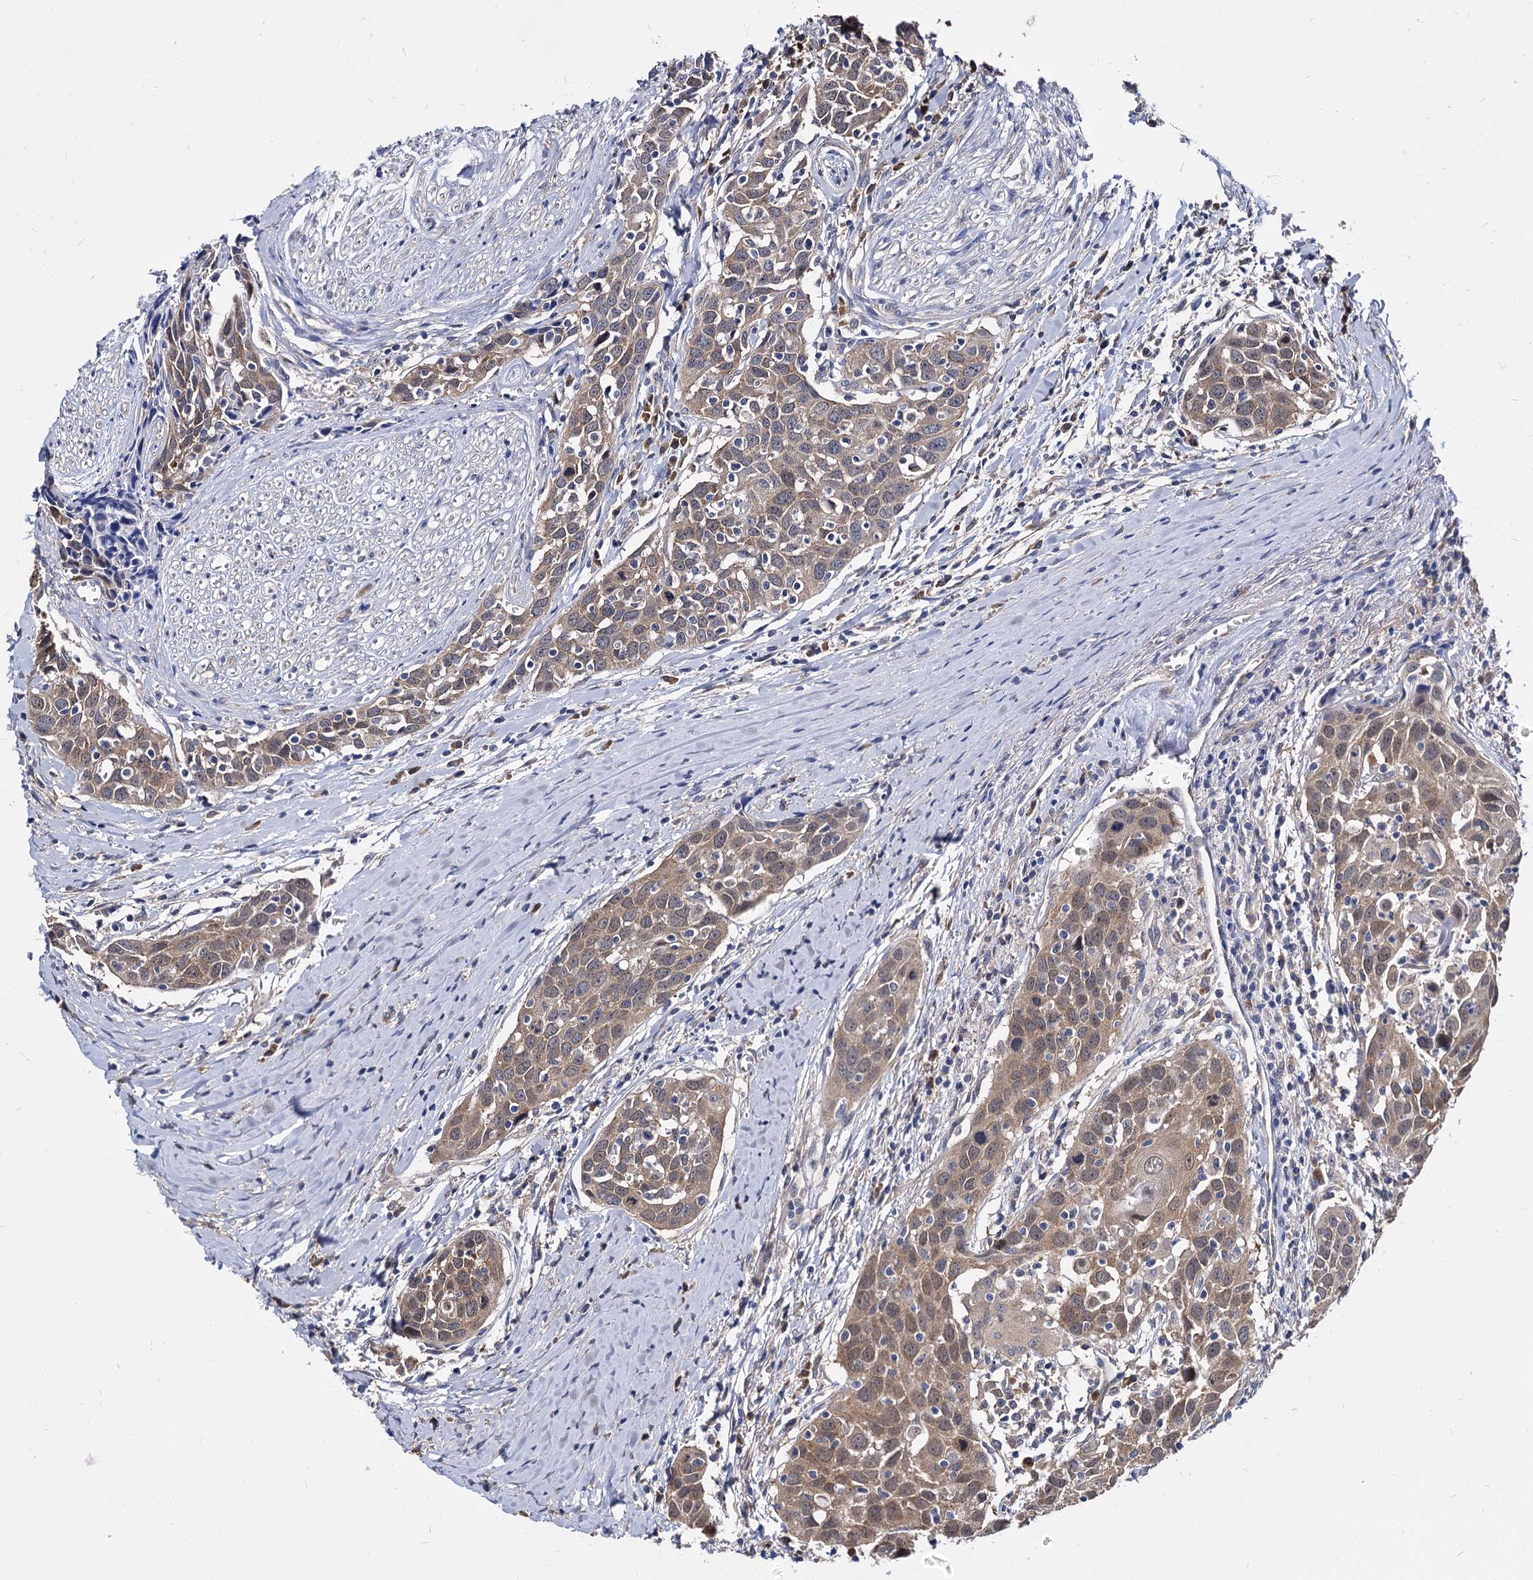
{"staining": {"intensity": "moderate", "quantity": ">75%", "location": "cytoplasmic/membranous"}, "tissue": "head and neck cancer", "cell_type": "Tumor cells", "image_type": "cancer", "snomed": [{"axis": "morphology", "description": "Squamous cell carcinoma, NOS"}, {"axis": "topography", "description": "Oral tissue"}, {"axis": "topography", "description": "Head-Neck"}], "caption": "A brown stain labels moderate cytoplasmic/membranous expression of a protein in head and neck squamous cell carcinoma tumor cells.", "gene": "NME1", "patient": {"sex": "female", "age": 50}}